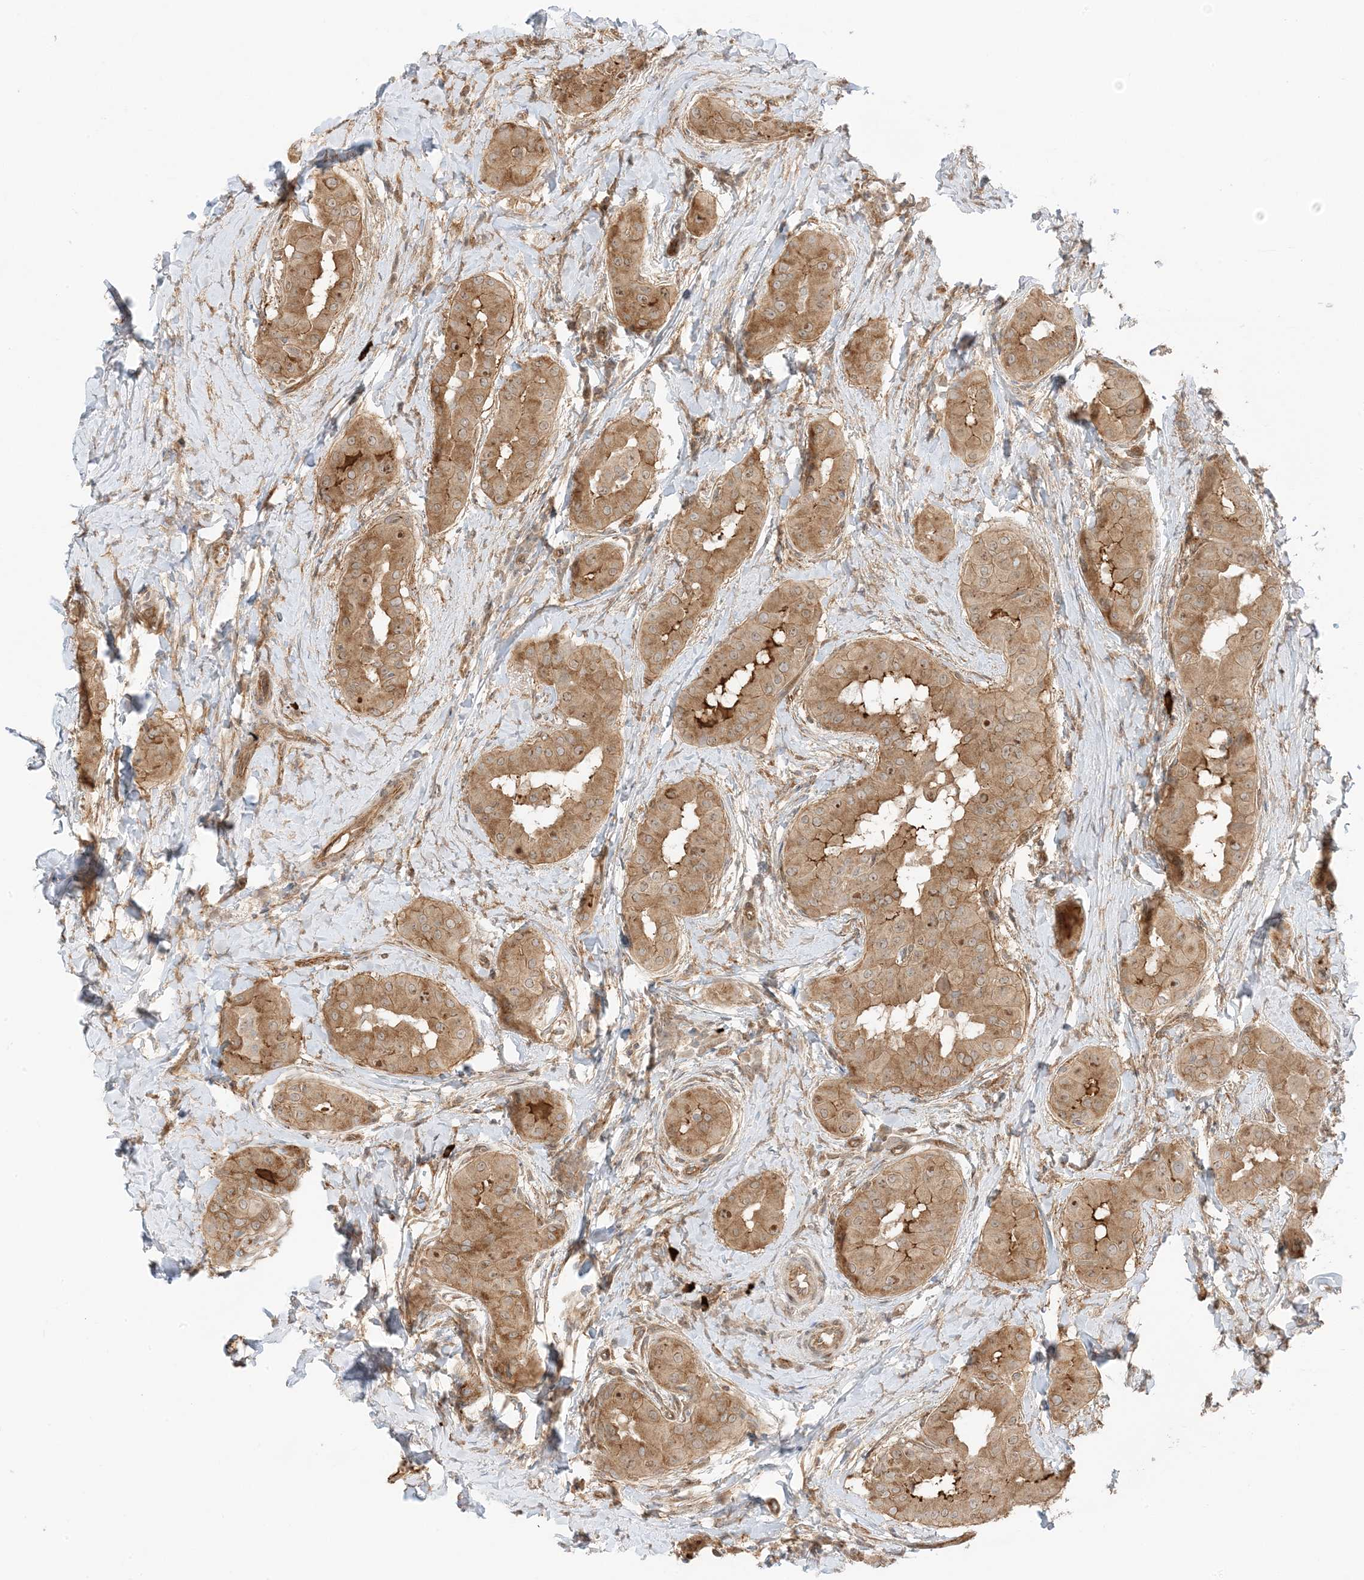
{"staining": {"intensity": "moderate", "quantity": ">75%", "location": "cytoplasmic/membranous"}, "tissue": "thyroid cancer", "cell_type": "Tumor cells", "image_type": "cancer", "snomed": [{"axis": "morphology", "description": "Papillary adenocarcinoma, NOS"}, {"axis": "topography", "description": "Thyroid gland"}], "caption": "A high-resolution micrograph shows IHC staining of papillary adenocarcinoma (thyroid), which shows moderate cytoplasmic/membranous staining in approximately >75% of tumor cells. (brown staining indicates protein expression, while blue staining denotes nuclei).", "gene": "UBAP2L", "patient": {"sex": "male", "age": 33}}